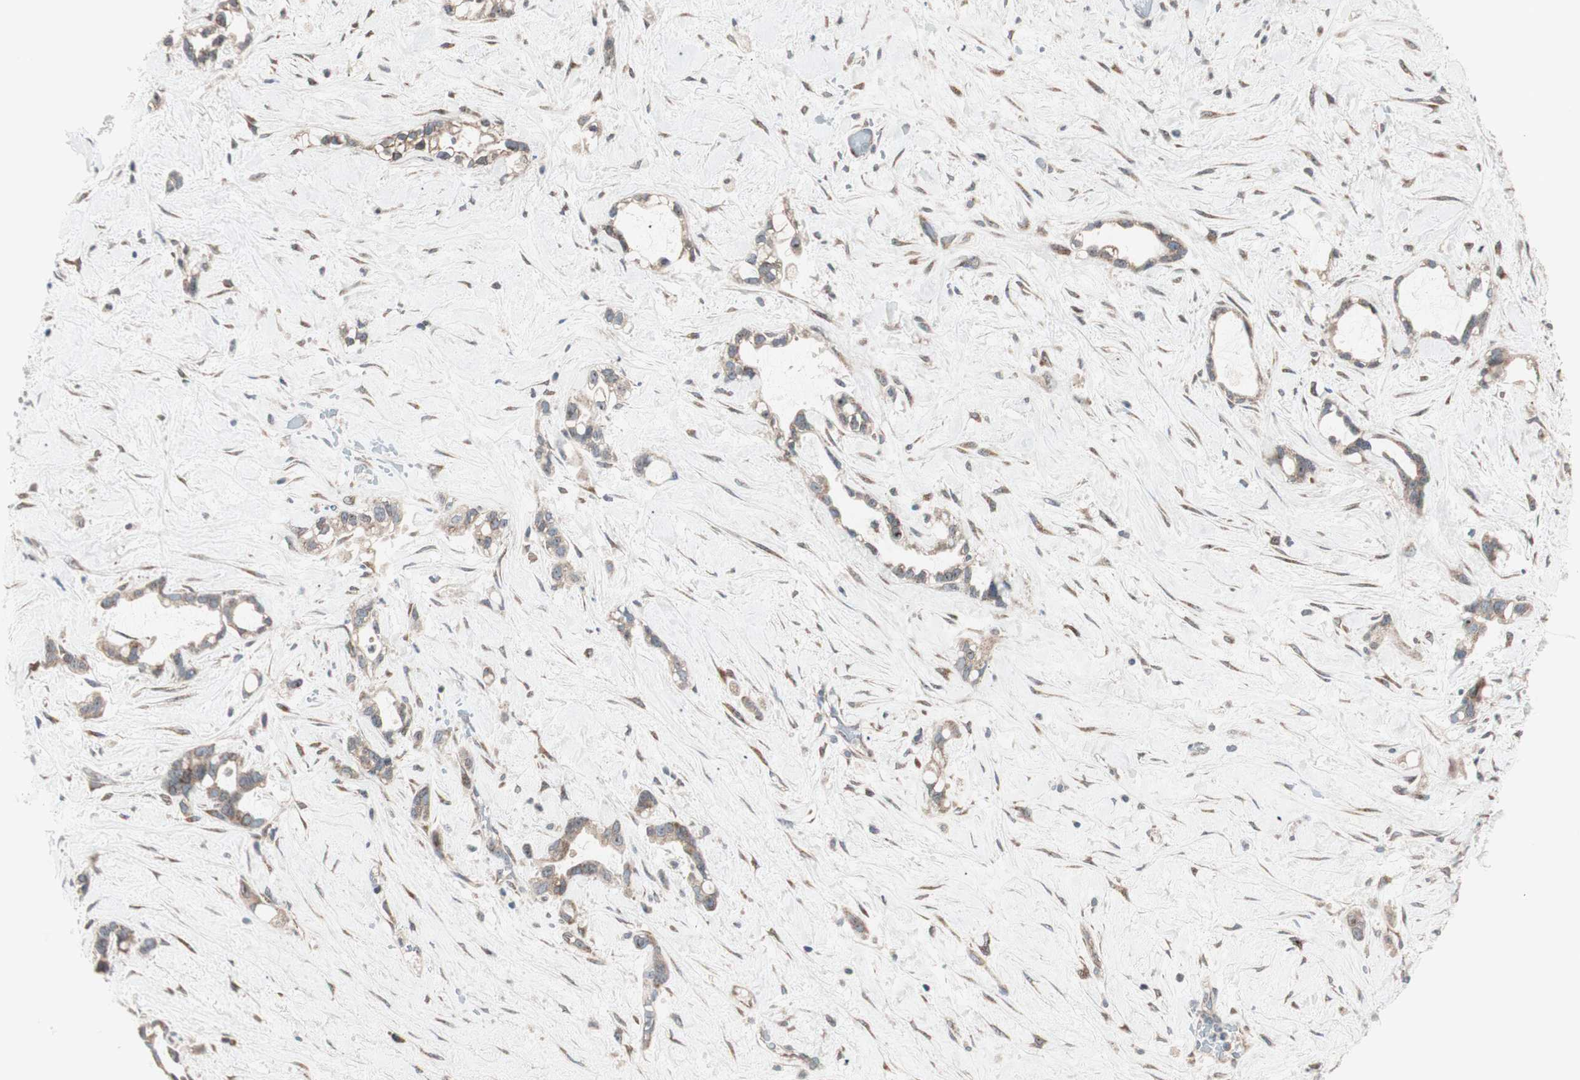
{"staining": {"intensity": "weak", "quantity": ">75%", "location": "cytoplasmic/membranous"}, "tissue": "liver cancer", "cell_type": "Tumor cells", "image_type": "cancer", "snomed": [{"axis": "morphology", "description": "Cholangiocarcinoma"}, {"axis": "topography", "description": "Liver"}], "caption": "Human liver cholangiocarcinoma stained with a protein marker reveals weak staining in tumor cells.", "gene": "CCL14", "patient": {"sex": "female", "age": 65}}